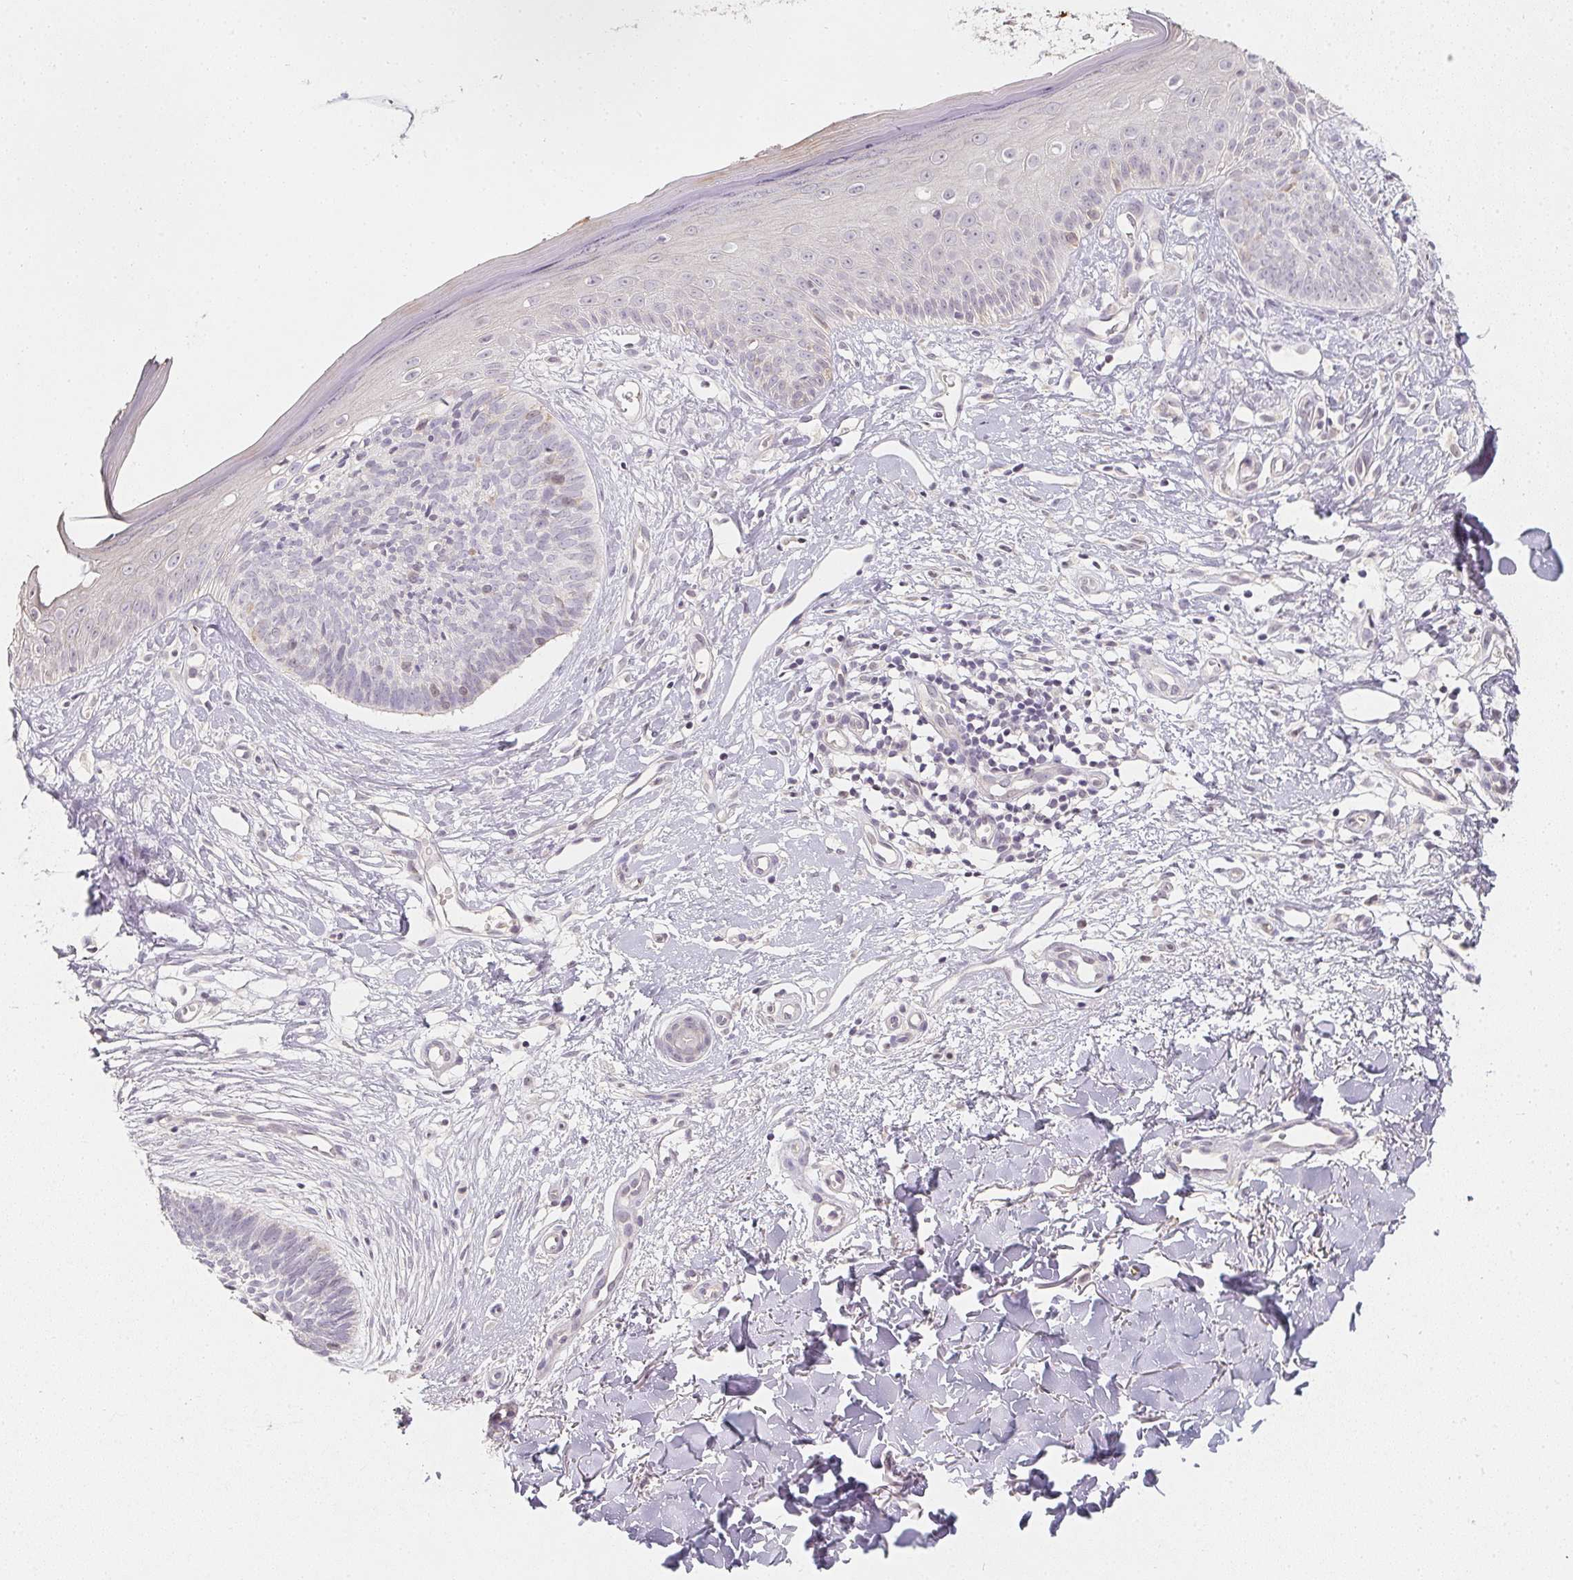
{"staining": {"intensity": "negative", "quantity": "none", "location": "none"}, "tissue": "skin cancer", "cell_type": "Tumor cells", "image_type": "cancer", "snomed": [{"axis": "morphology", "description": "Basal cell carcinoma"}, {"axis": "topography", "description": "Skin"}], "caption": "Immunohistochemistry image of basal cell carcinoma (skin) stained for a protein (brown), which reveals no staining in tumor cells. (DAB (3,3'-diaminobenzidine) IHC, high magnification).", "gene": "SOAT1", "patient": {"sex": "male", "age": 51}}